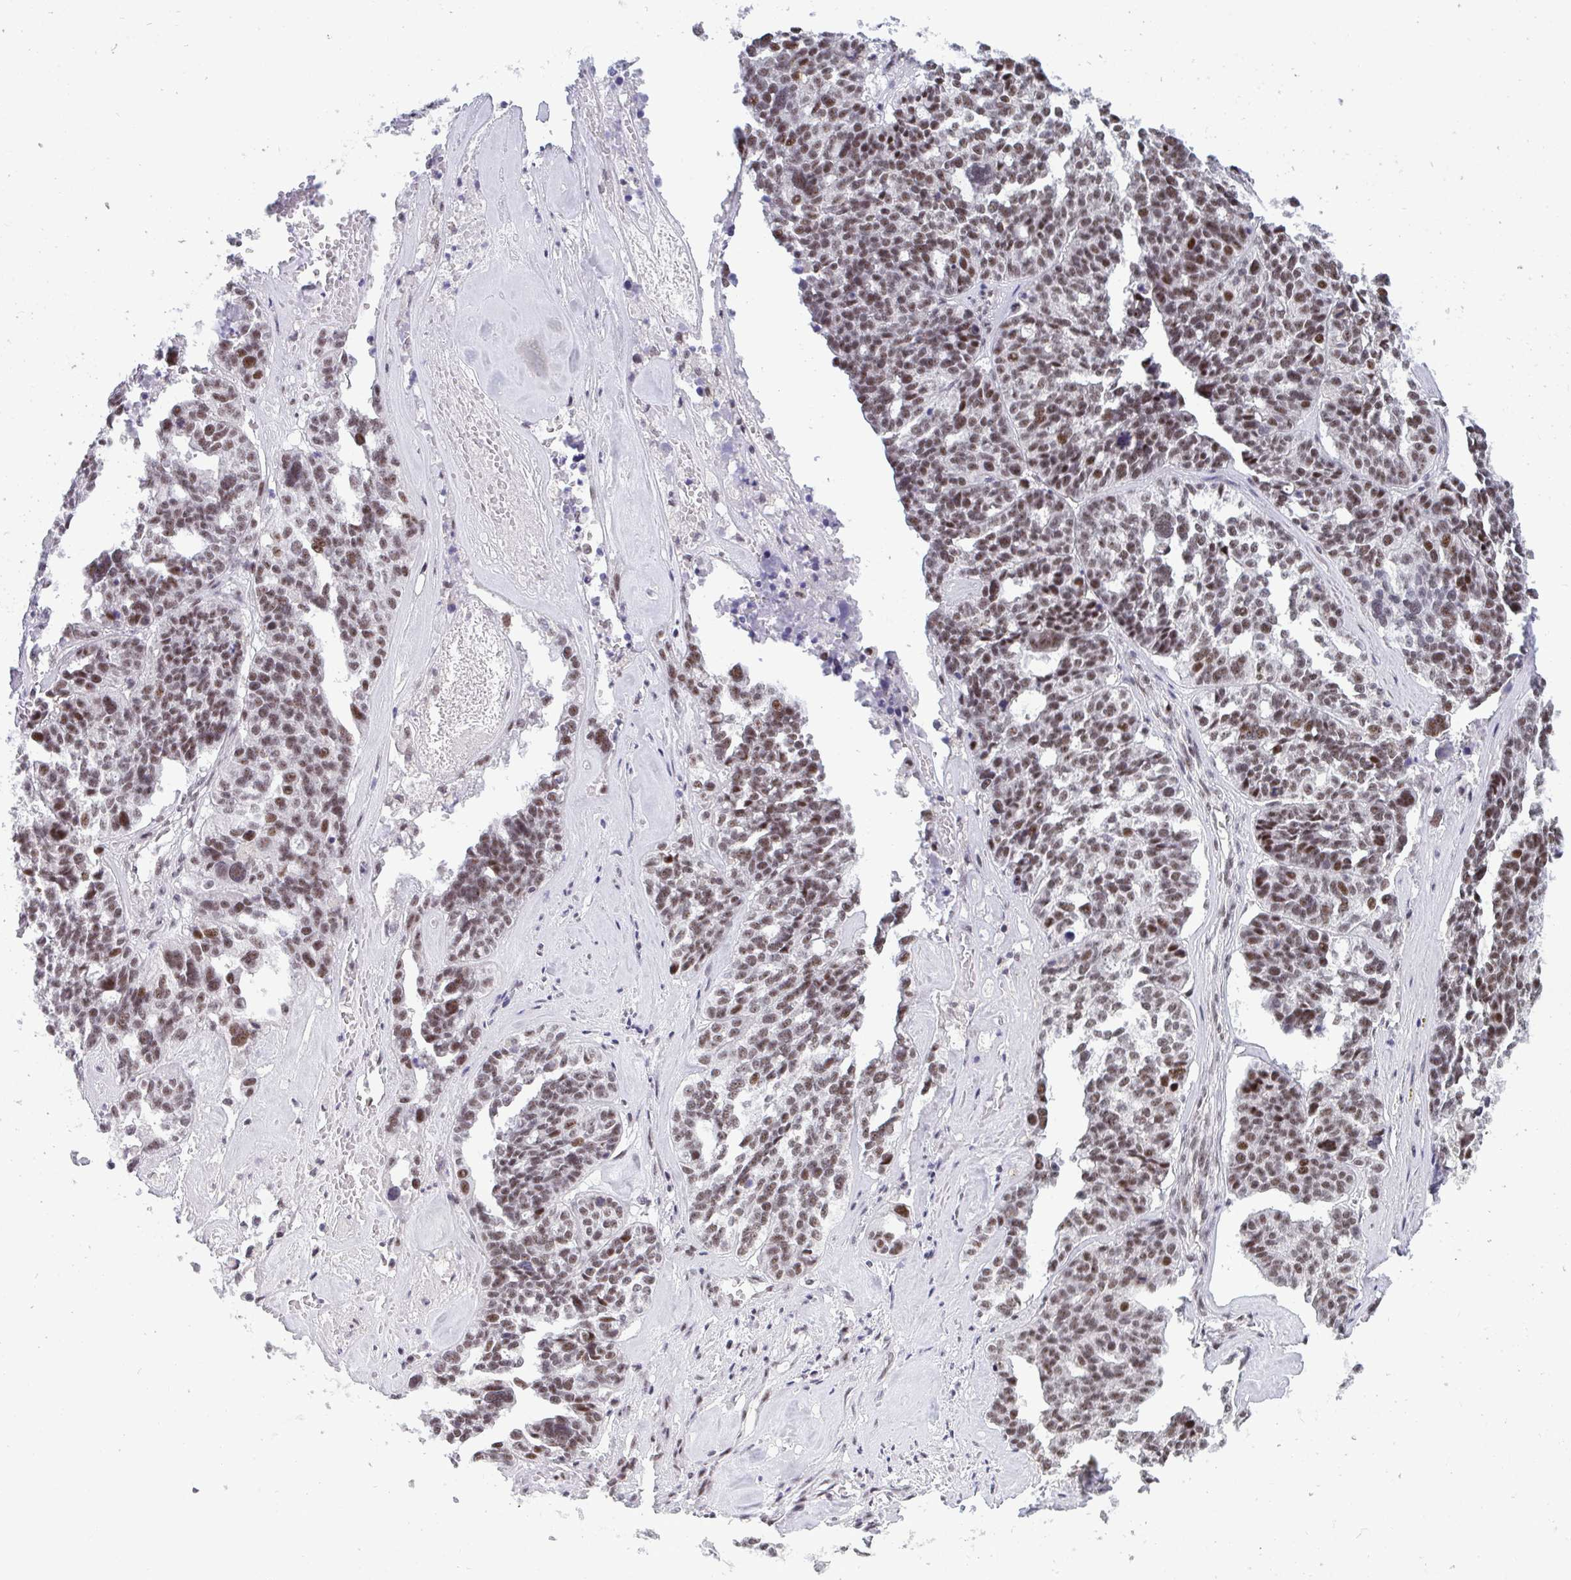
{"staining": {"intensity": "moderate", "quantity": ">75%", "location": "nuclear"}, "tissue": "ovarian cancer", "cell_type": "Tumor cells", "image_type": "cancer", "snomed": [{"axis": "morphology", "description": "Cystadenocarcinoma, serous, NOS"}, {"axis": "topography", "description": "Ovary"}], "caption": "The immunohistochemical stain labels moderate nuclear positivity in tumor cells of ovarian cancer tissue.", "gene": "WBP11", "patient": {"sex": "female", "age": 59}}